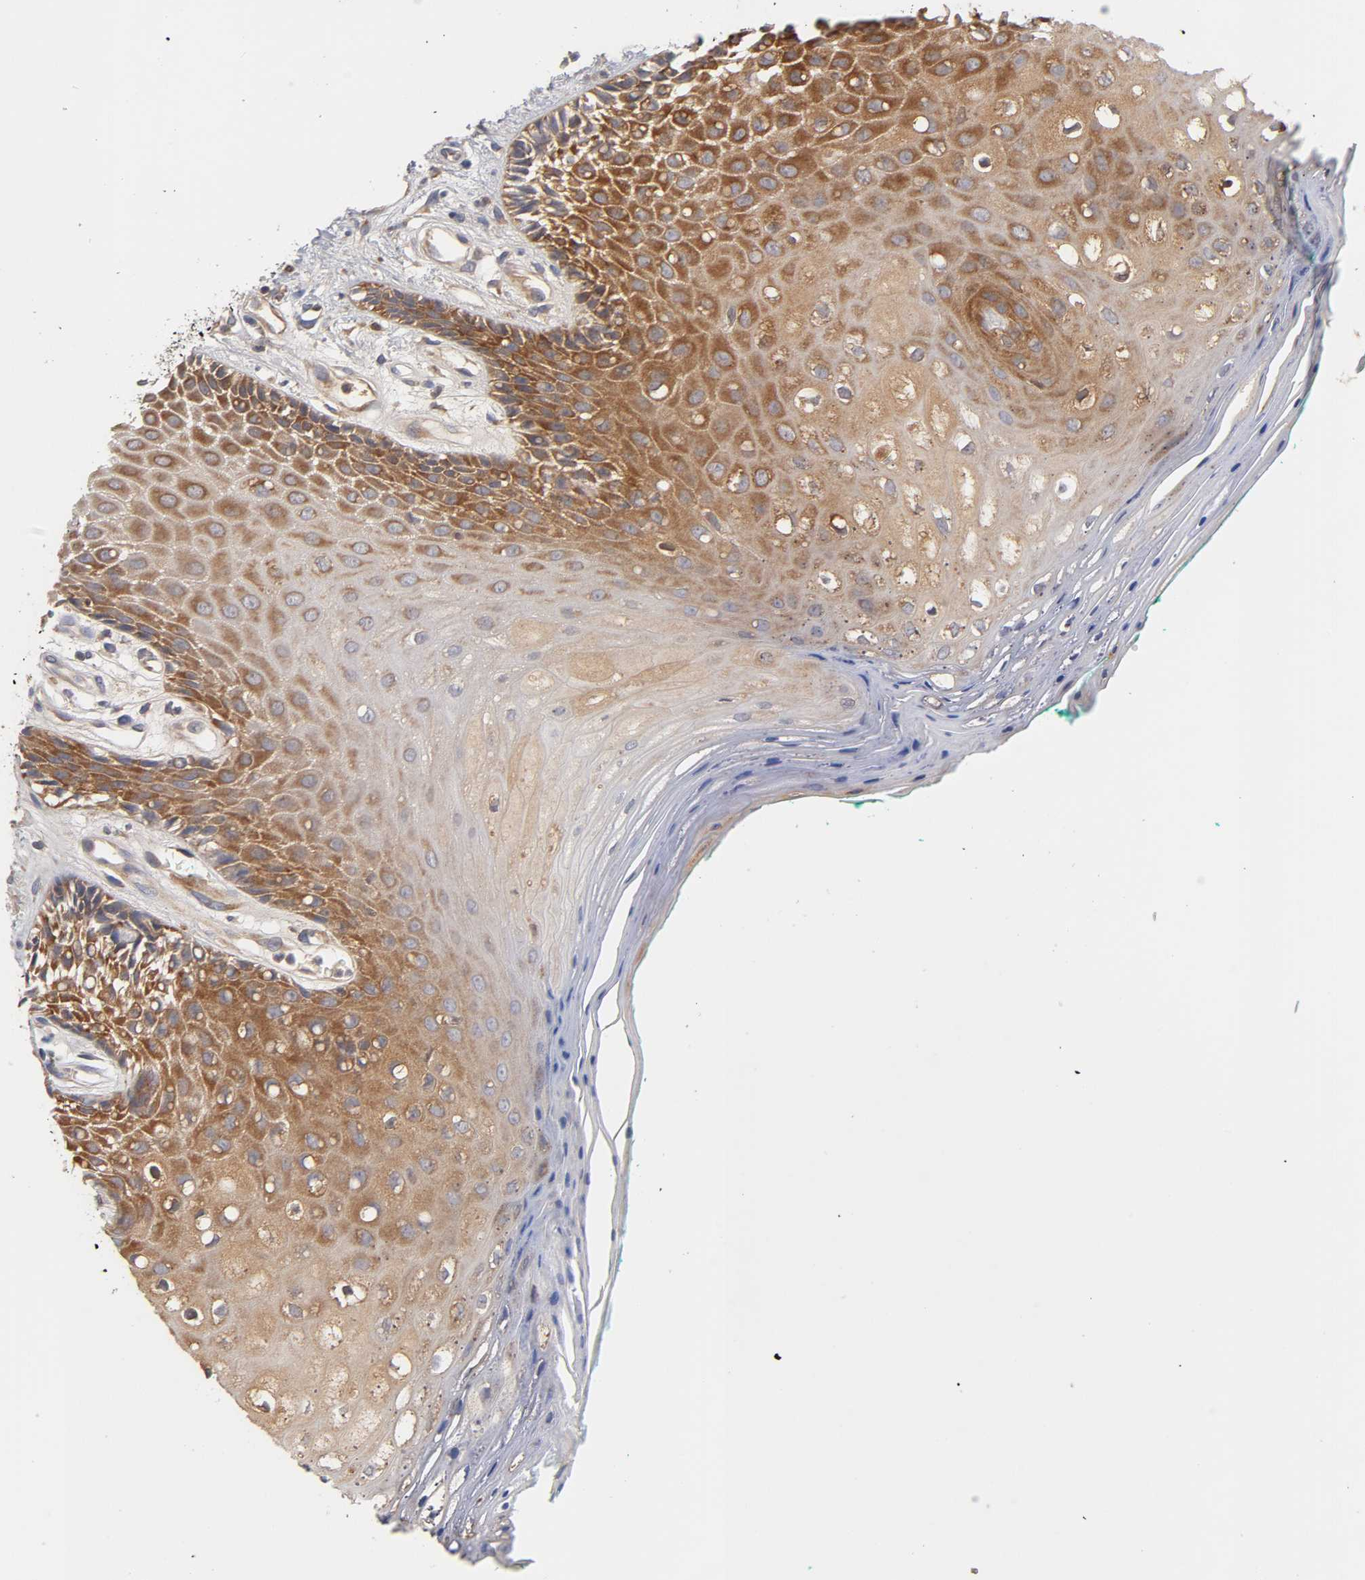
{"staining": {"intensity": "moderate", "quantity": ">75%", "location": "cytoplasmic/membranous"}, "tissue": "oral mucosa", "cell_type": "Squamous epithelial cells", "image_type": "normal", "snomed": [{"axis": "morphology", "description": "Normal tissue, NOS"}, {"axis": "morphology", "description": "Squamous cell carcinoma, NOS"}, {"axis": "topography", "description": "Skeletal muscle"}, {"axis": "topography", "description": "Oral tissue"}, {"axis": "topography", "description": "Head-Neck"}], "caption": "Benign oral mucosa shows moderate cytoplasmic/membranous expression in approximately >75% of squamous epithelial cells, visualized by immunohistochemistry.", "gene": "RPS29", "patient": {"sex": "female", "age": 84}}